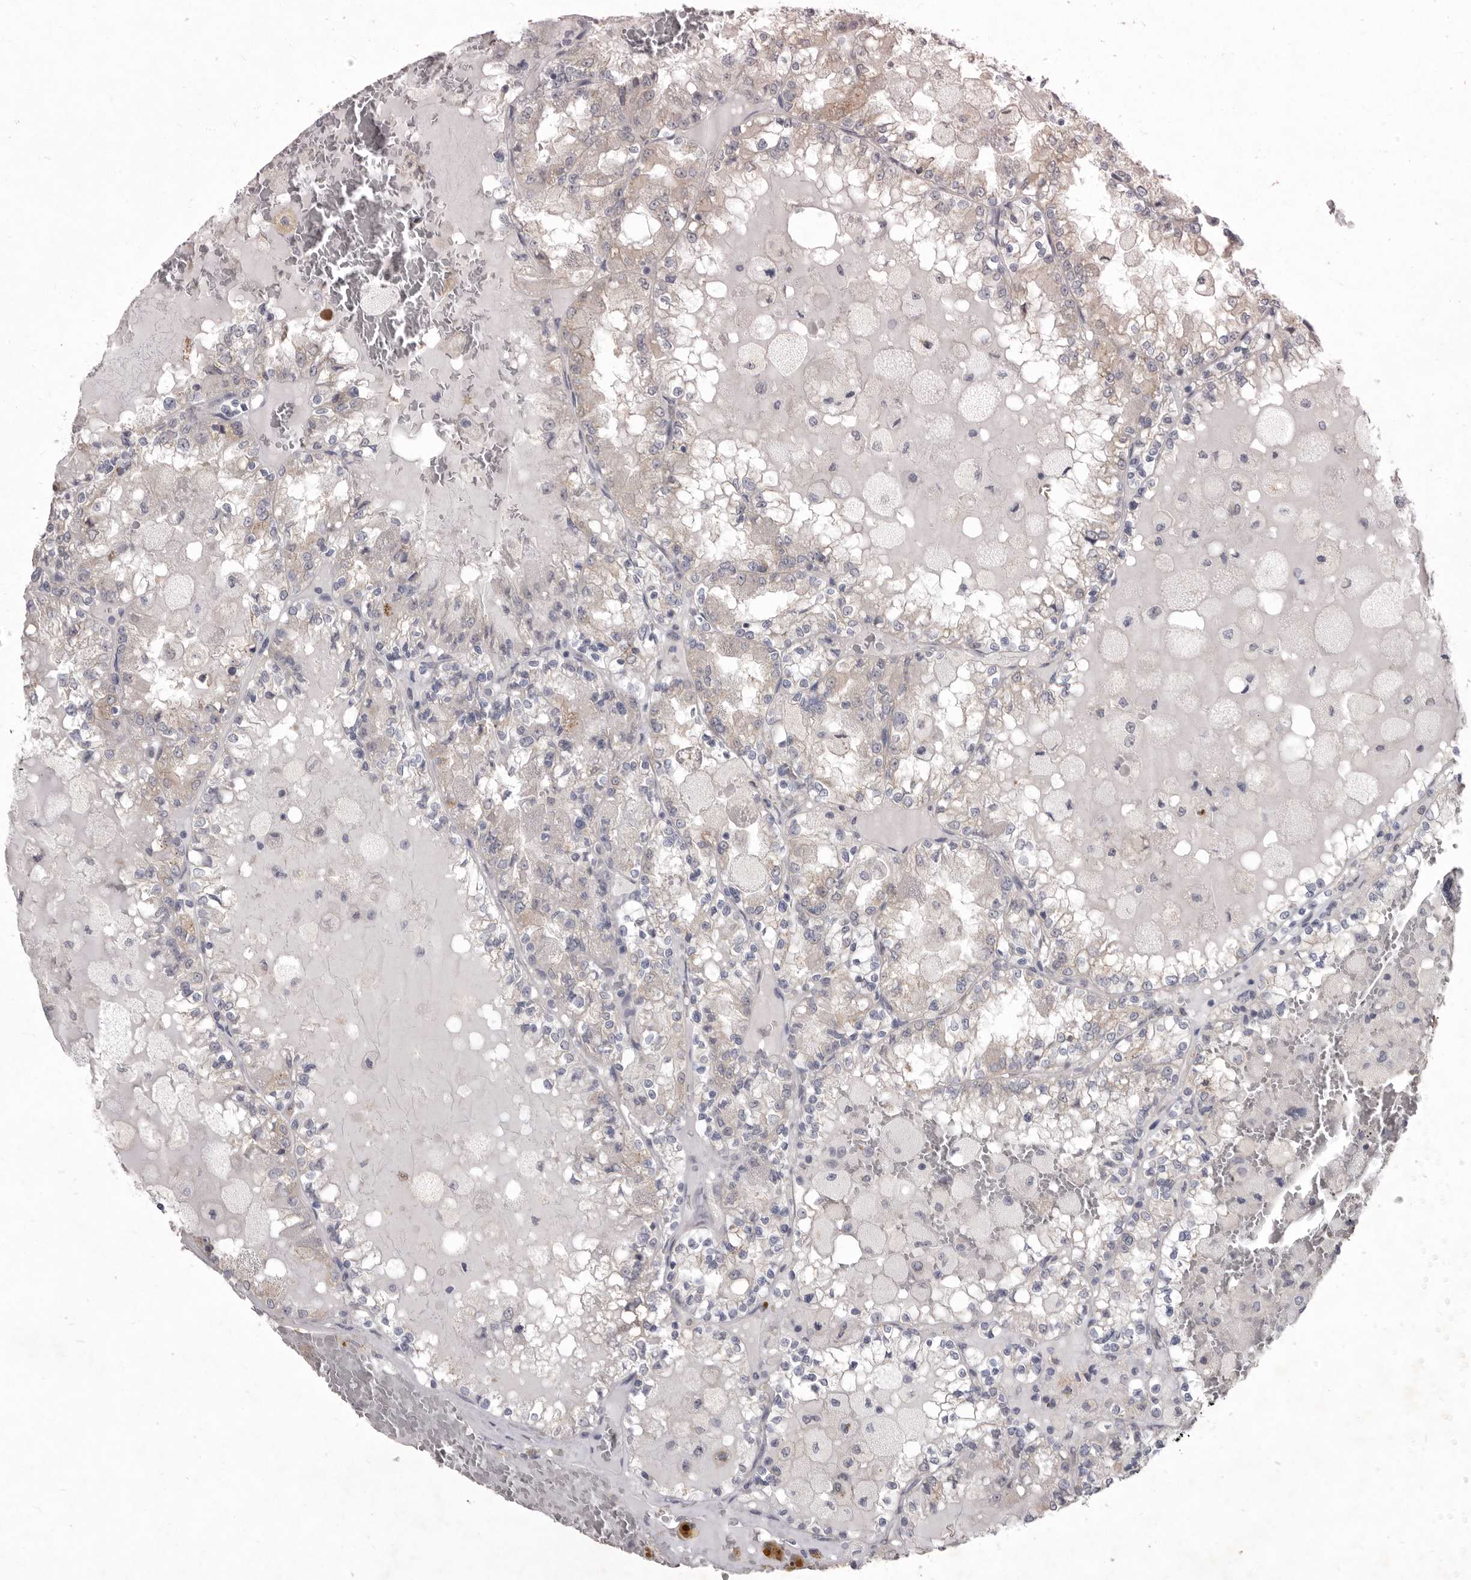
{"staining": {"intensity": "weak", "quantity": "<25%", "location": "cytoplasmic/membranous"}, "tissue": "renal cancer", "cell_type": "Tumor cells", "image_type": "cancer", "snomed": [{"axis": "morphology", "description": "Adenocarcinoma, NOS"}, {"axis": "topography", "description": "Kidney"}], "caption": "Histopathology image shows no protein staining in tumor cells of renal adenocarcinoma tissue.", "gene": "P2RX6", "patient": {"sex": "female", "age": 56}}